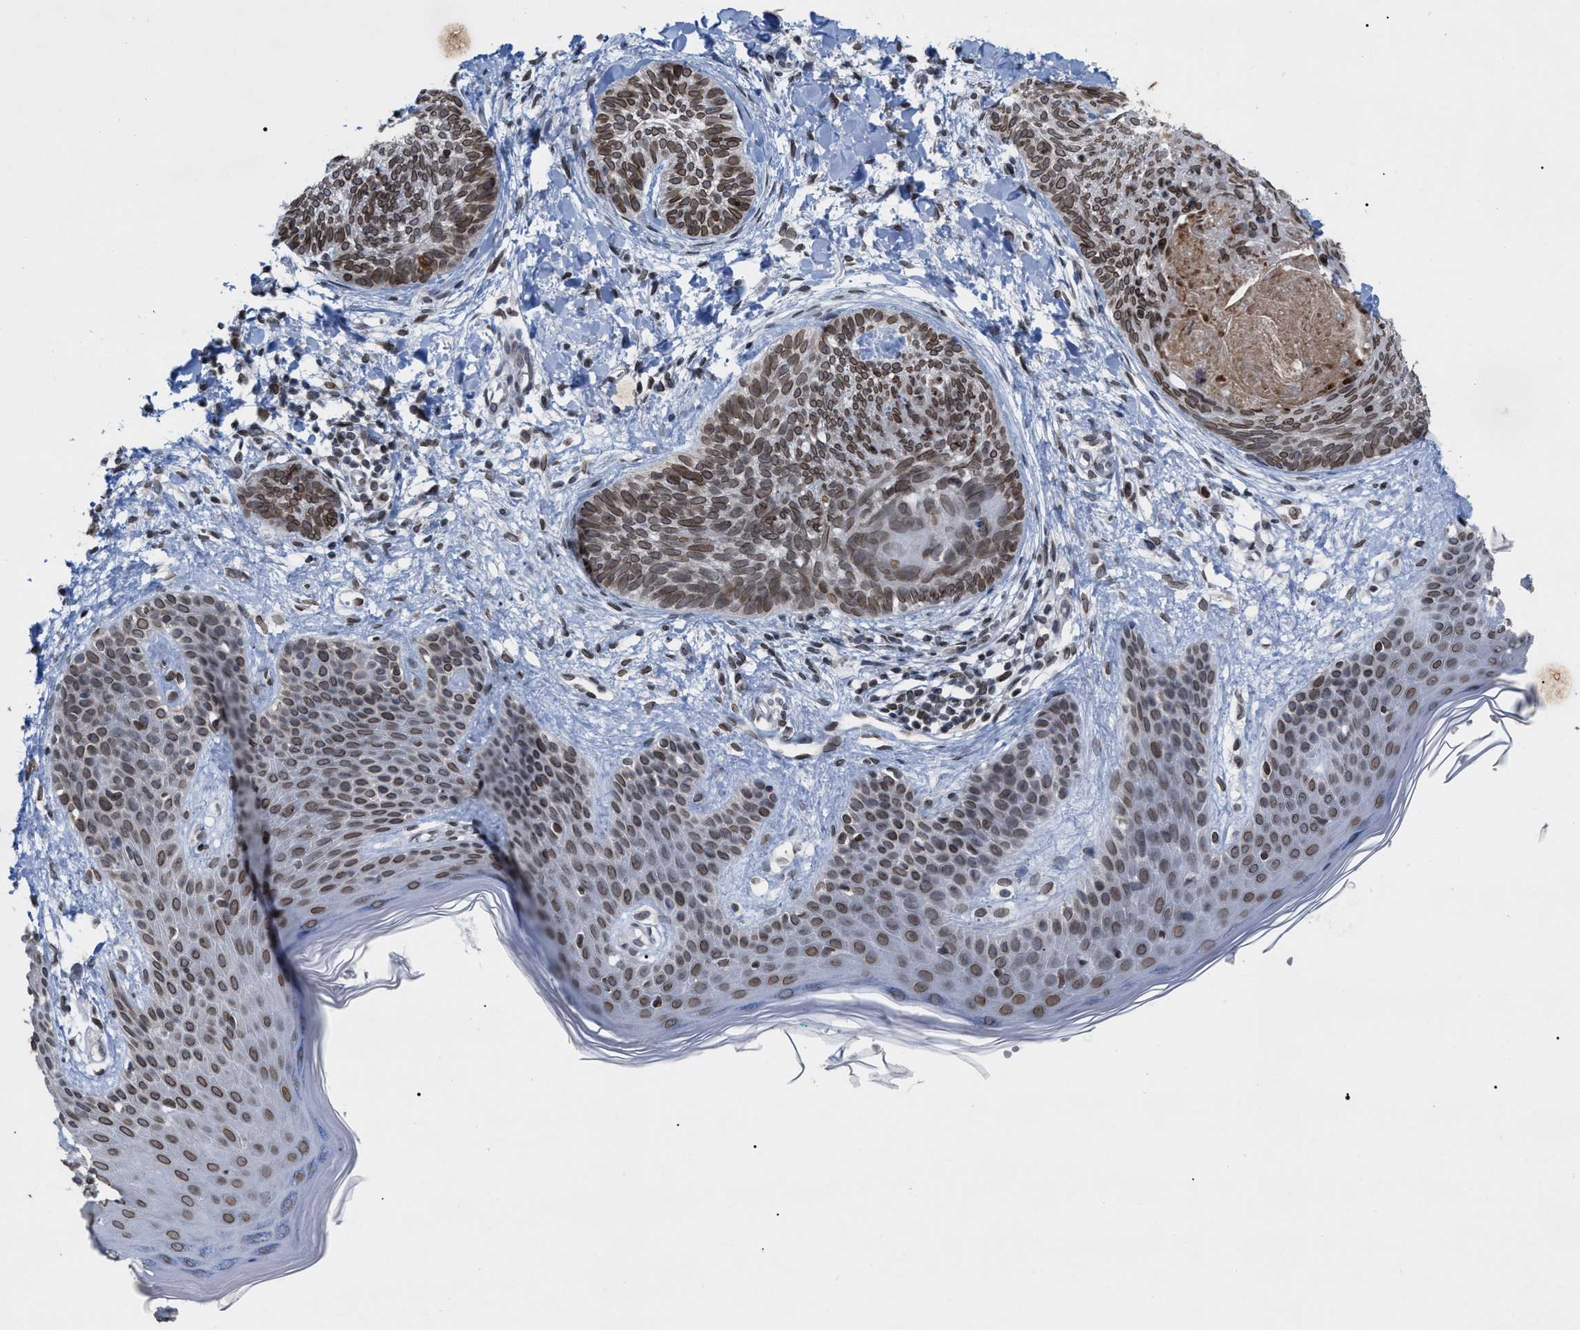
{"staining": {"intensity": "moderate", "quantity": ">75%", "location": "cytoplasmic/membranous,nuclear"}, "tissue": "skin cancer", "cell_type": "Tumor cells", "image_type": "cancer", "snomed": [{"axis": "morphology", "description": "Basal cell carcinoma"}, {"axis": "topography", "description": "Skin"}], "caption": "Basal cell carcinoma (skin) stained with IHC shows moderate cytoplasmic/membranous and nuclear expression in approximately >75% of tumor cells.", "gene": "TPR", "patient": {"sex": "female", "age": 59}}